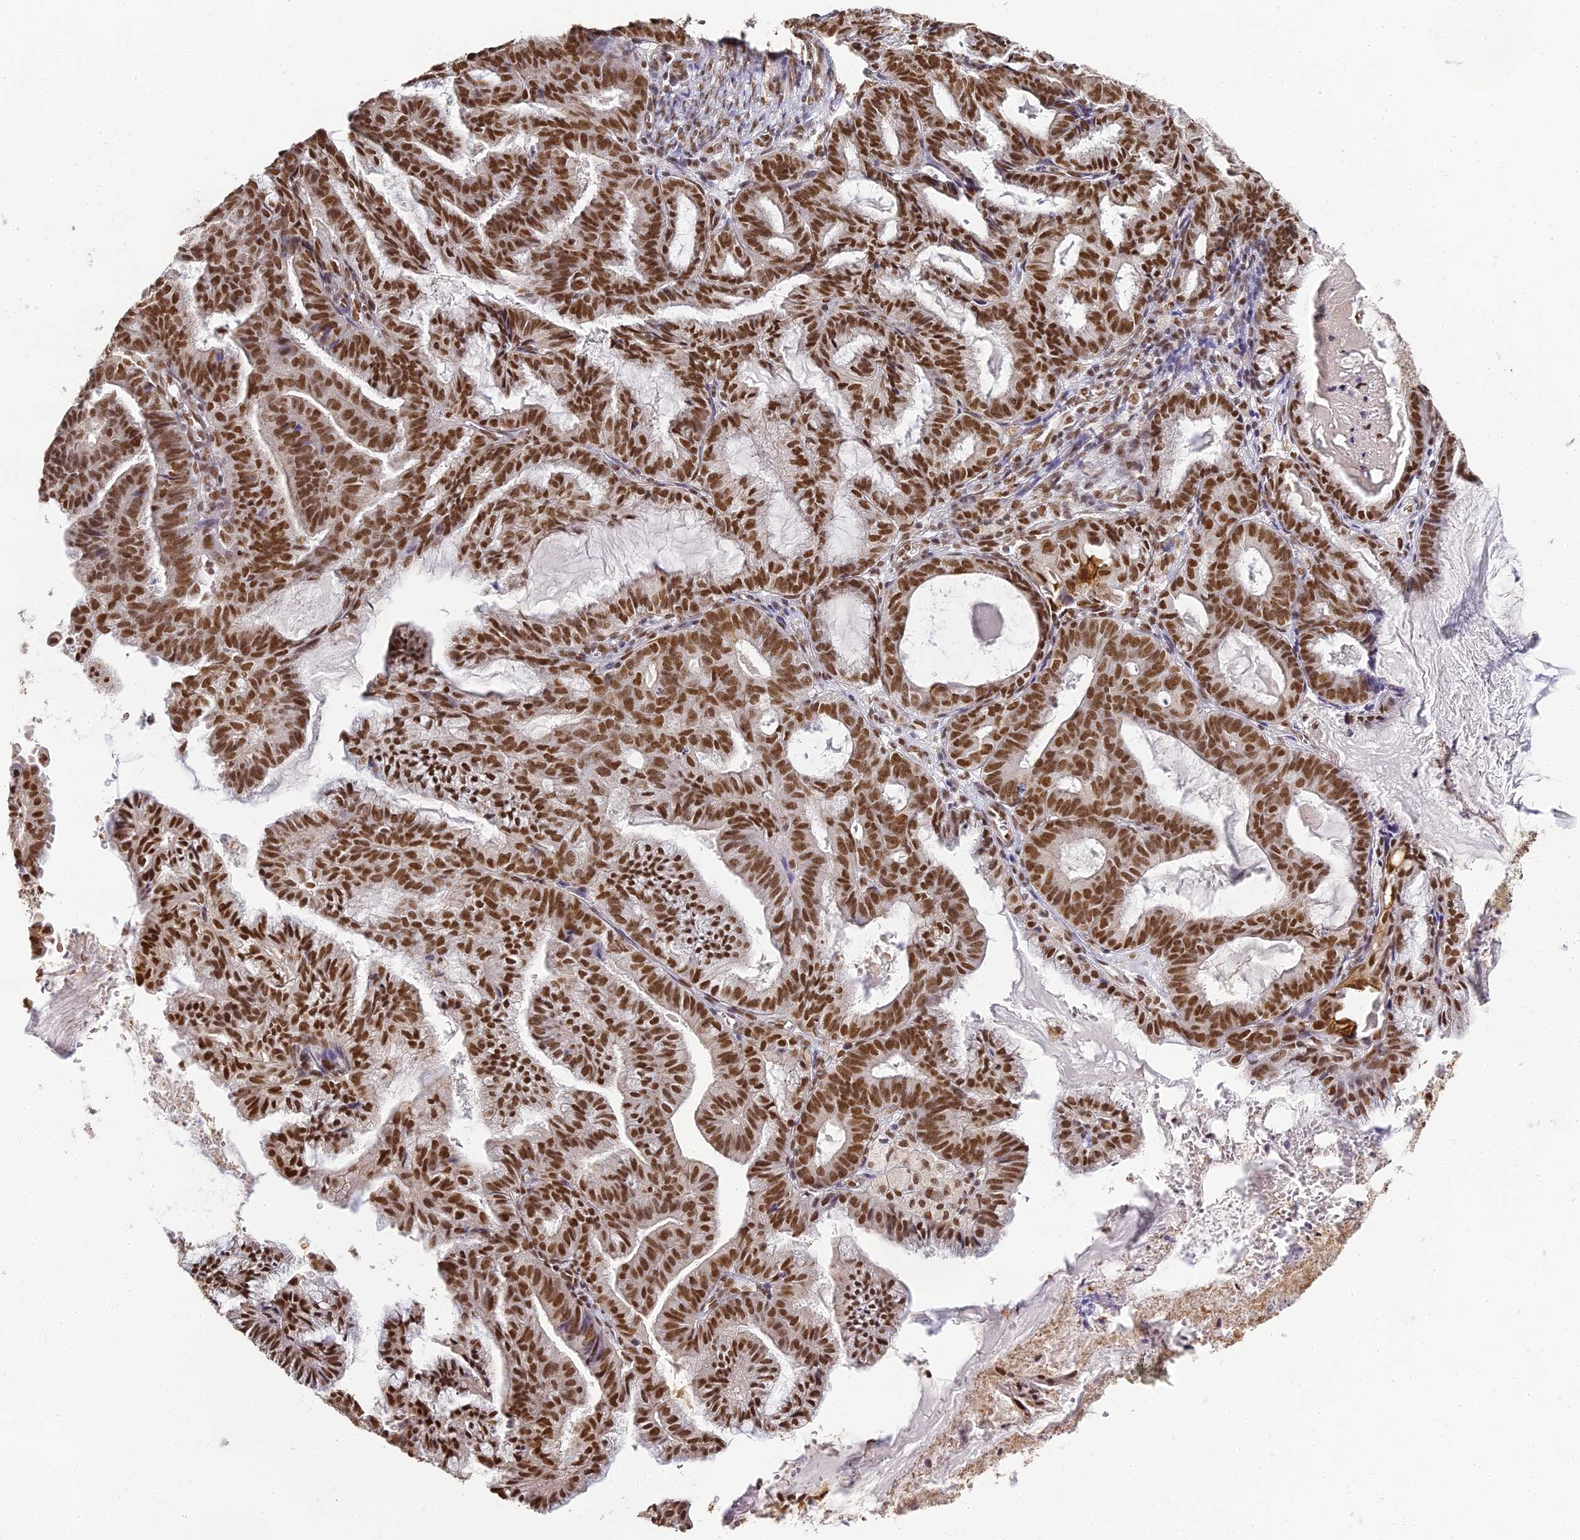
{"staining": {"intensity": "moderate", "quantity": ">75%", "location": "nuclear"}, "tissue": "endometrial cancer", "cell_type": "Tumor cells", "image_type": "cancer", "snomed": [{"axis": "morphology", "description": "Adenocarcinoma, NOS"}, {"axis": "topography", "description": "Endometrium"}], "caption": "Endometrial adenocarcinoma tissue reveals moderate nuclear expression in about >75% of tumor cells, visualized by immunohistochemistry.", "gene": "HNRNPA1", "patient": {"sex": "female", "age": 86}}